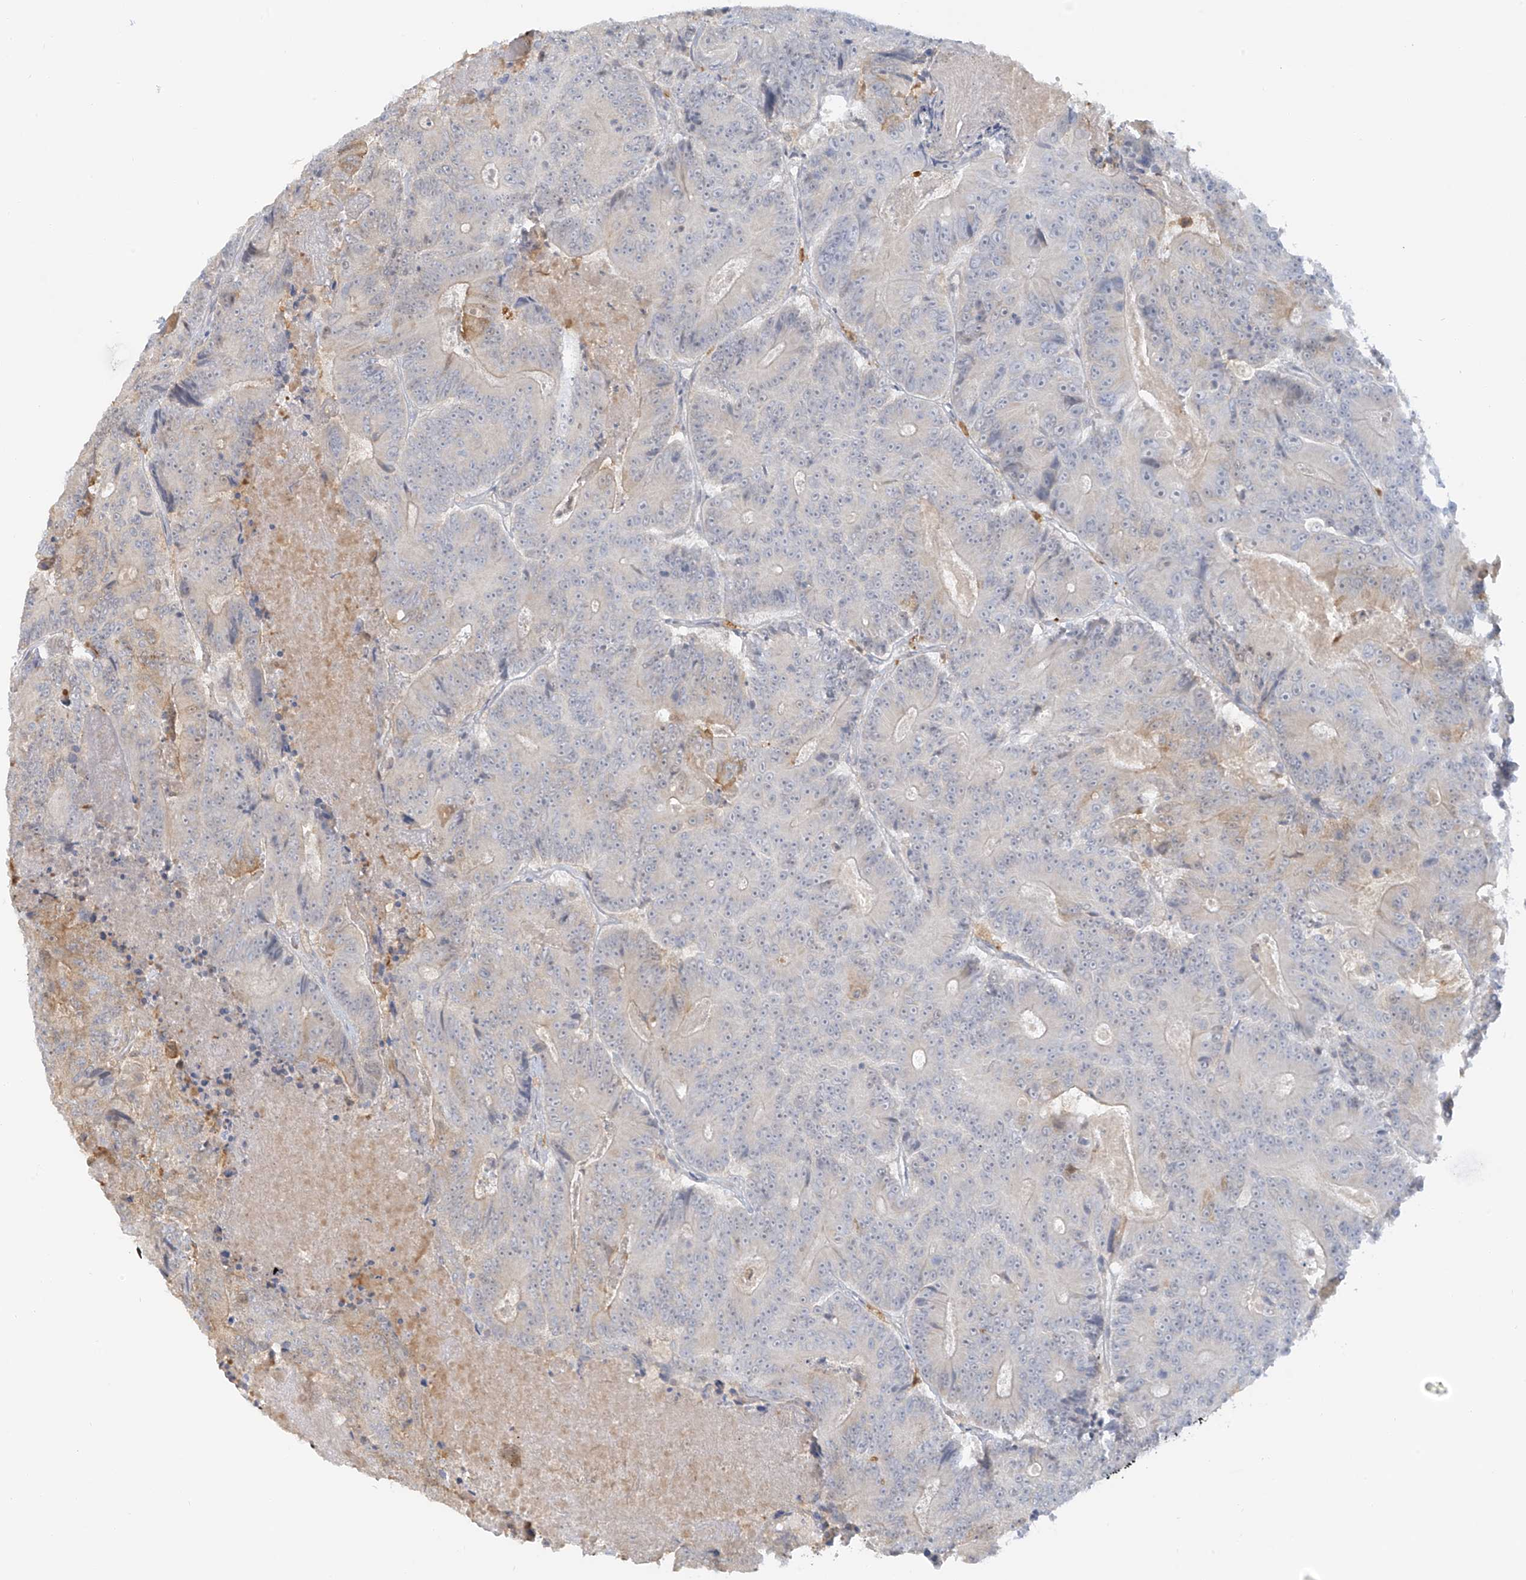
{"staining": {"intensity": "negative", "quantity": "none", "location": "none"}, "tissue": "colorectal cancer", "cell_type": "Tumor cells", "image_type": "cancer", "snomed": [{"axis": "morphology", "description": "Adenocarcinoma, NOS"}, {"axis": "topography", "description": "Colon"}], "caption": "Tumor cells are negative for brown protein staining in adenocarcinoma (colorectal).", "gene": "UPK1B", "patient": {"sex": "male", "age": 83}}